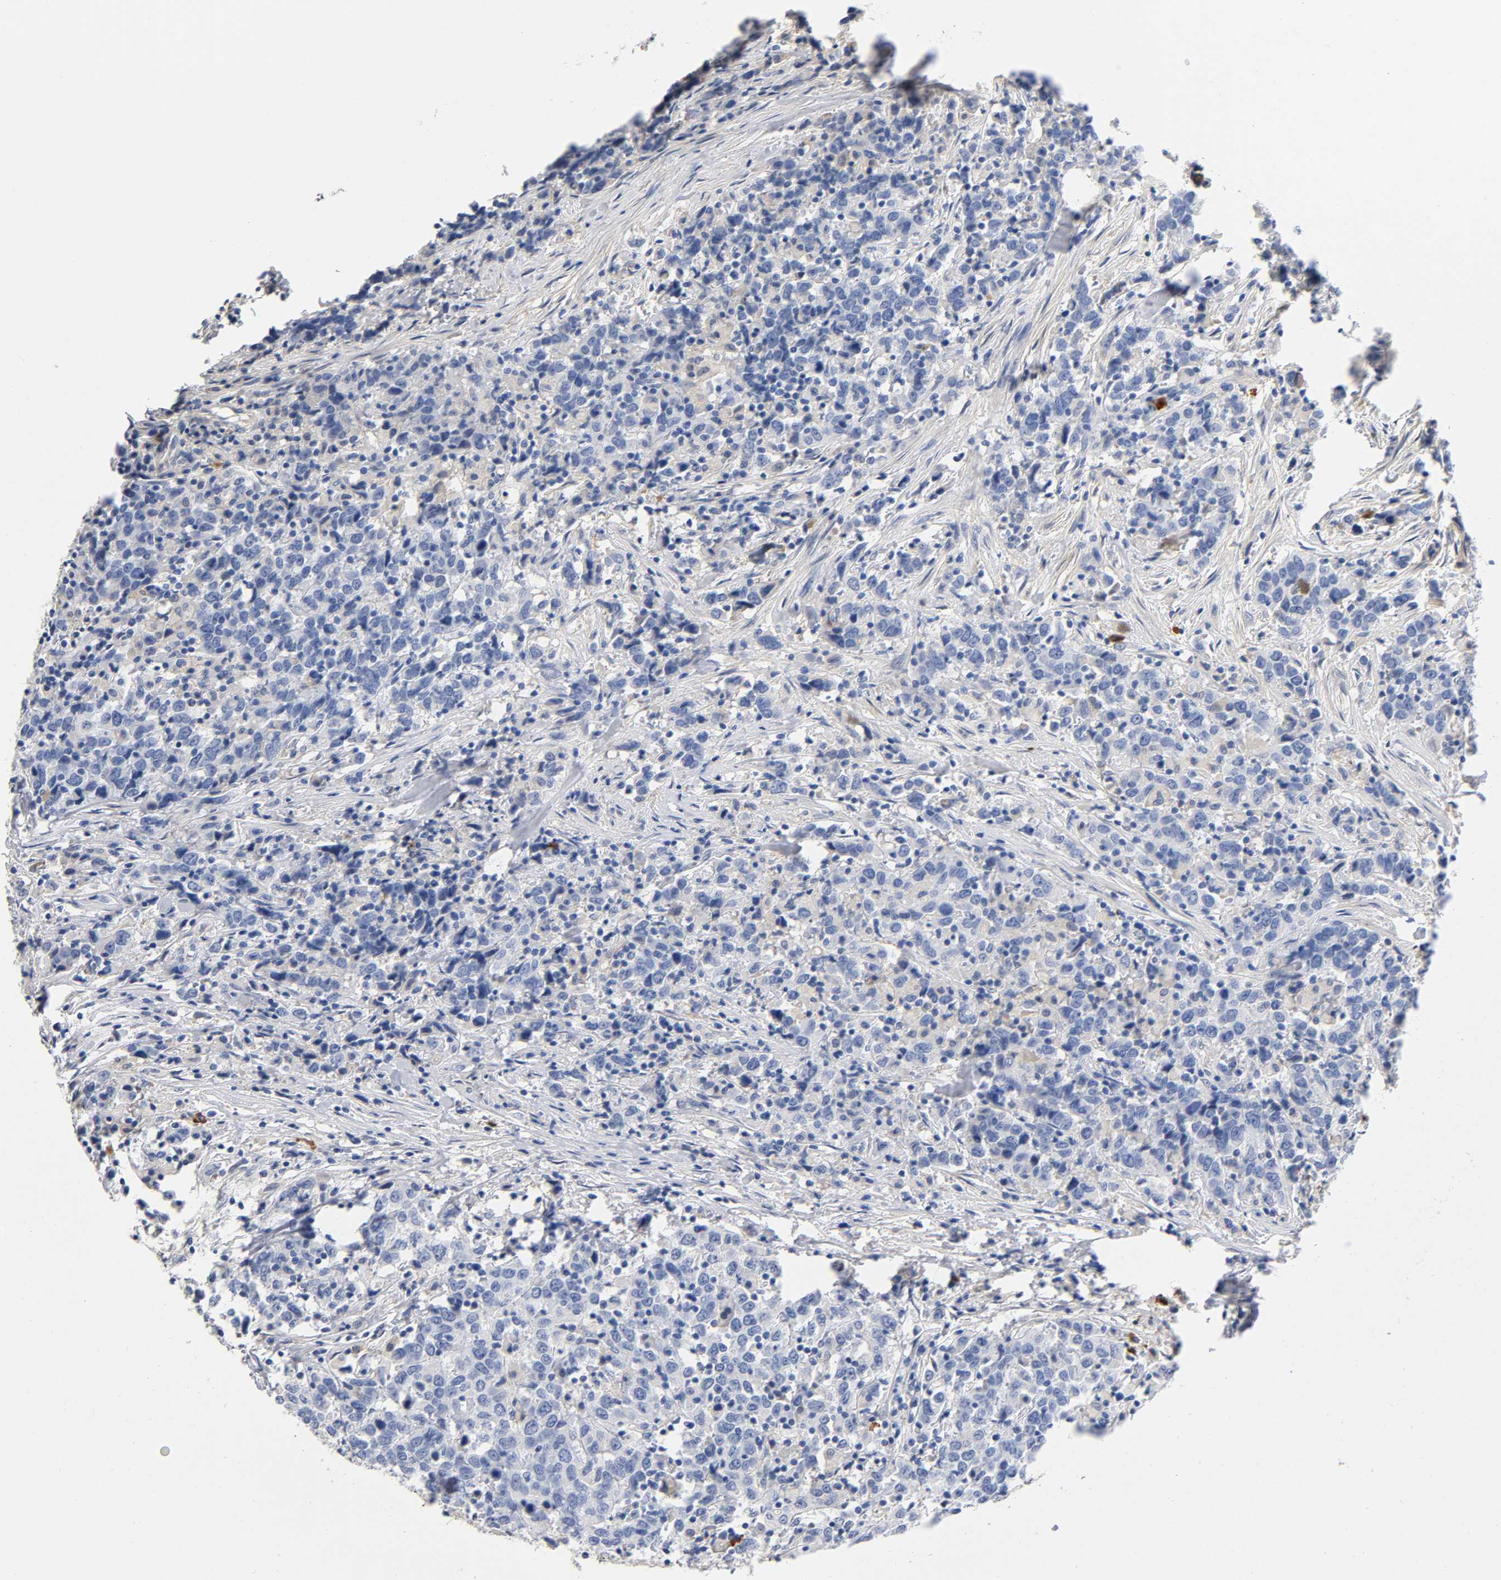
{"staining": {"intensity": "weak", "quantity": "<25%", "location": "cytoplasmic/membranous"}, "tissue": "urothelial cancer", "cell_type": "Tumor cells", "image_type": "cancer", "snomed": [{"axis": "morphology", "description": "Urothelial carcinoma, High grade"}, {"axis": "topography", "description": "Urinary bladder"}], "caption": "Immunohistochemical staining of human urothelial carcinoma (high-grade) demonstrates no significant staining in tumor cells.", "gene": "TNC", "patient": {"sex": "male", "age": 61}}